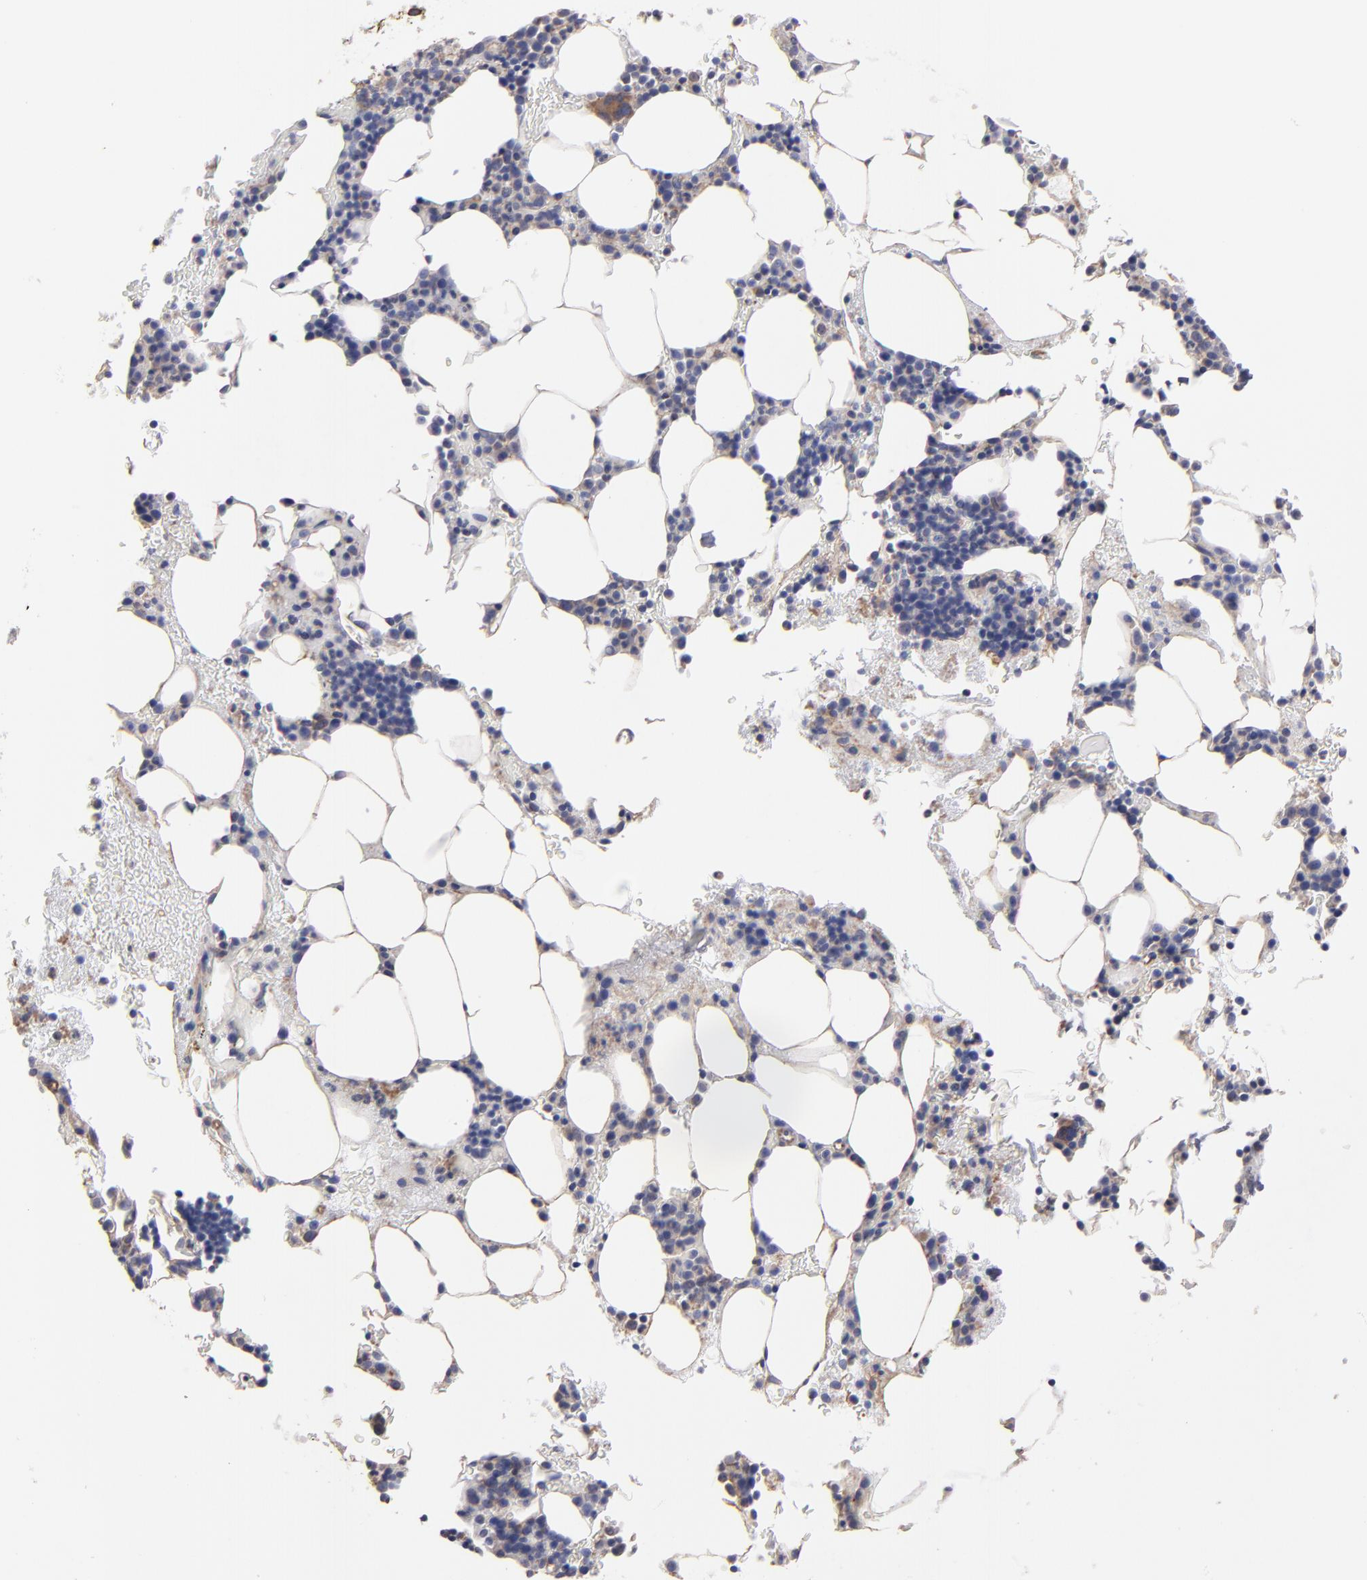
{"staining": {"intensity": "strong", "quantity": "<25%", "location": "cytoplasmic/membranous"}, "tissue": "bone marrow", "cell_type": "Hematopoietic cells", "image_type": "normal", "snomed": [{"axis": "morphology", "description": "Normal tissue, NOS"}, {"axis": "topography", "description": "Bone marrow"}], "caption": "Brown immunohistochemical staining in unremarkable human bone marrow displays strong cytoplasmic/membranous positivity in about <25% of hematopoietic cells. (IHC, brightfield microscopy, high magnification).", "gene": "SLMAP", "patient": {"sex": "male", "age": 78}}